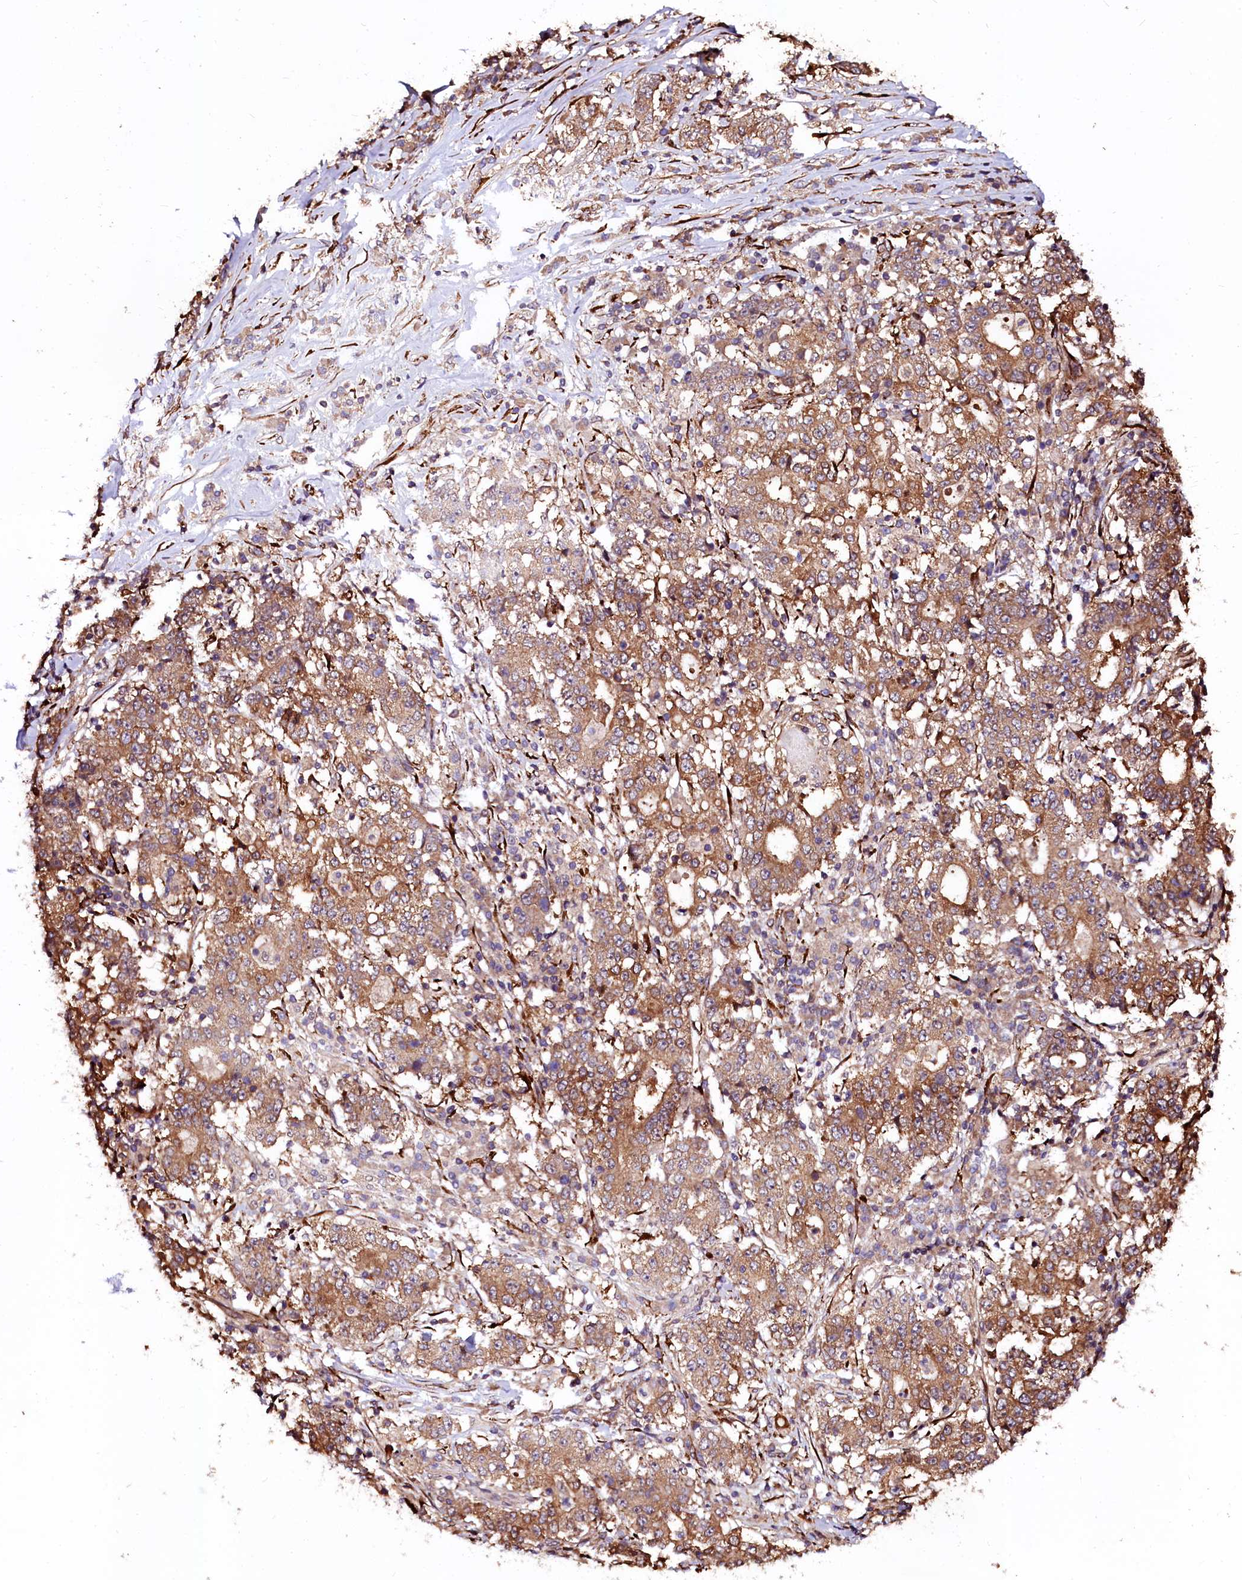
{"staining": {"intensity": "moderate", "quantity": ">75%", "location": "cytoplasmic/membranous"}, "tissue": "stomach cancer", "cell_type": "Tumor cells", "image_type": "cancer", "snomed": [{"axis": "morphology", "description": "Adenocarcinoma, NOS"}, {"axis": "topography", "description": "Stomach"}], "caption": "Immunohistochemistry (IHC) image of neoplastic tissue: human stomach adenocarcinoma stained using immunohistochemistry (IHC) displays medium levels of moderate protein expression localized specifically in the cytoplasmic/membranous of tumor cells, appearing as a cytoplasmic/membranous brown color.", "gene": "N4BP1", "patient": {"sex": "male", "age": 59}}